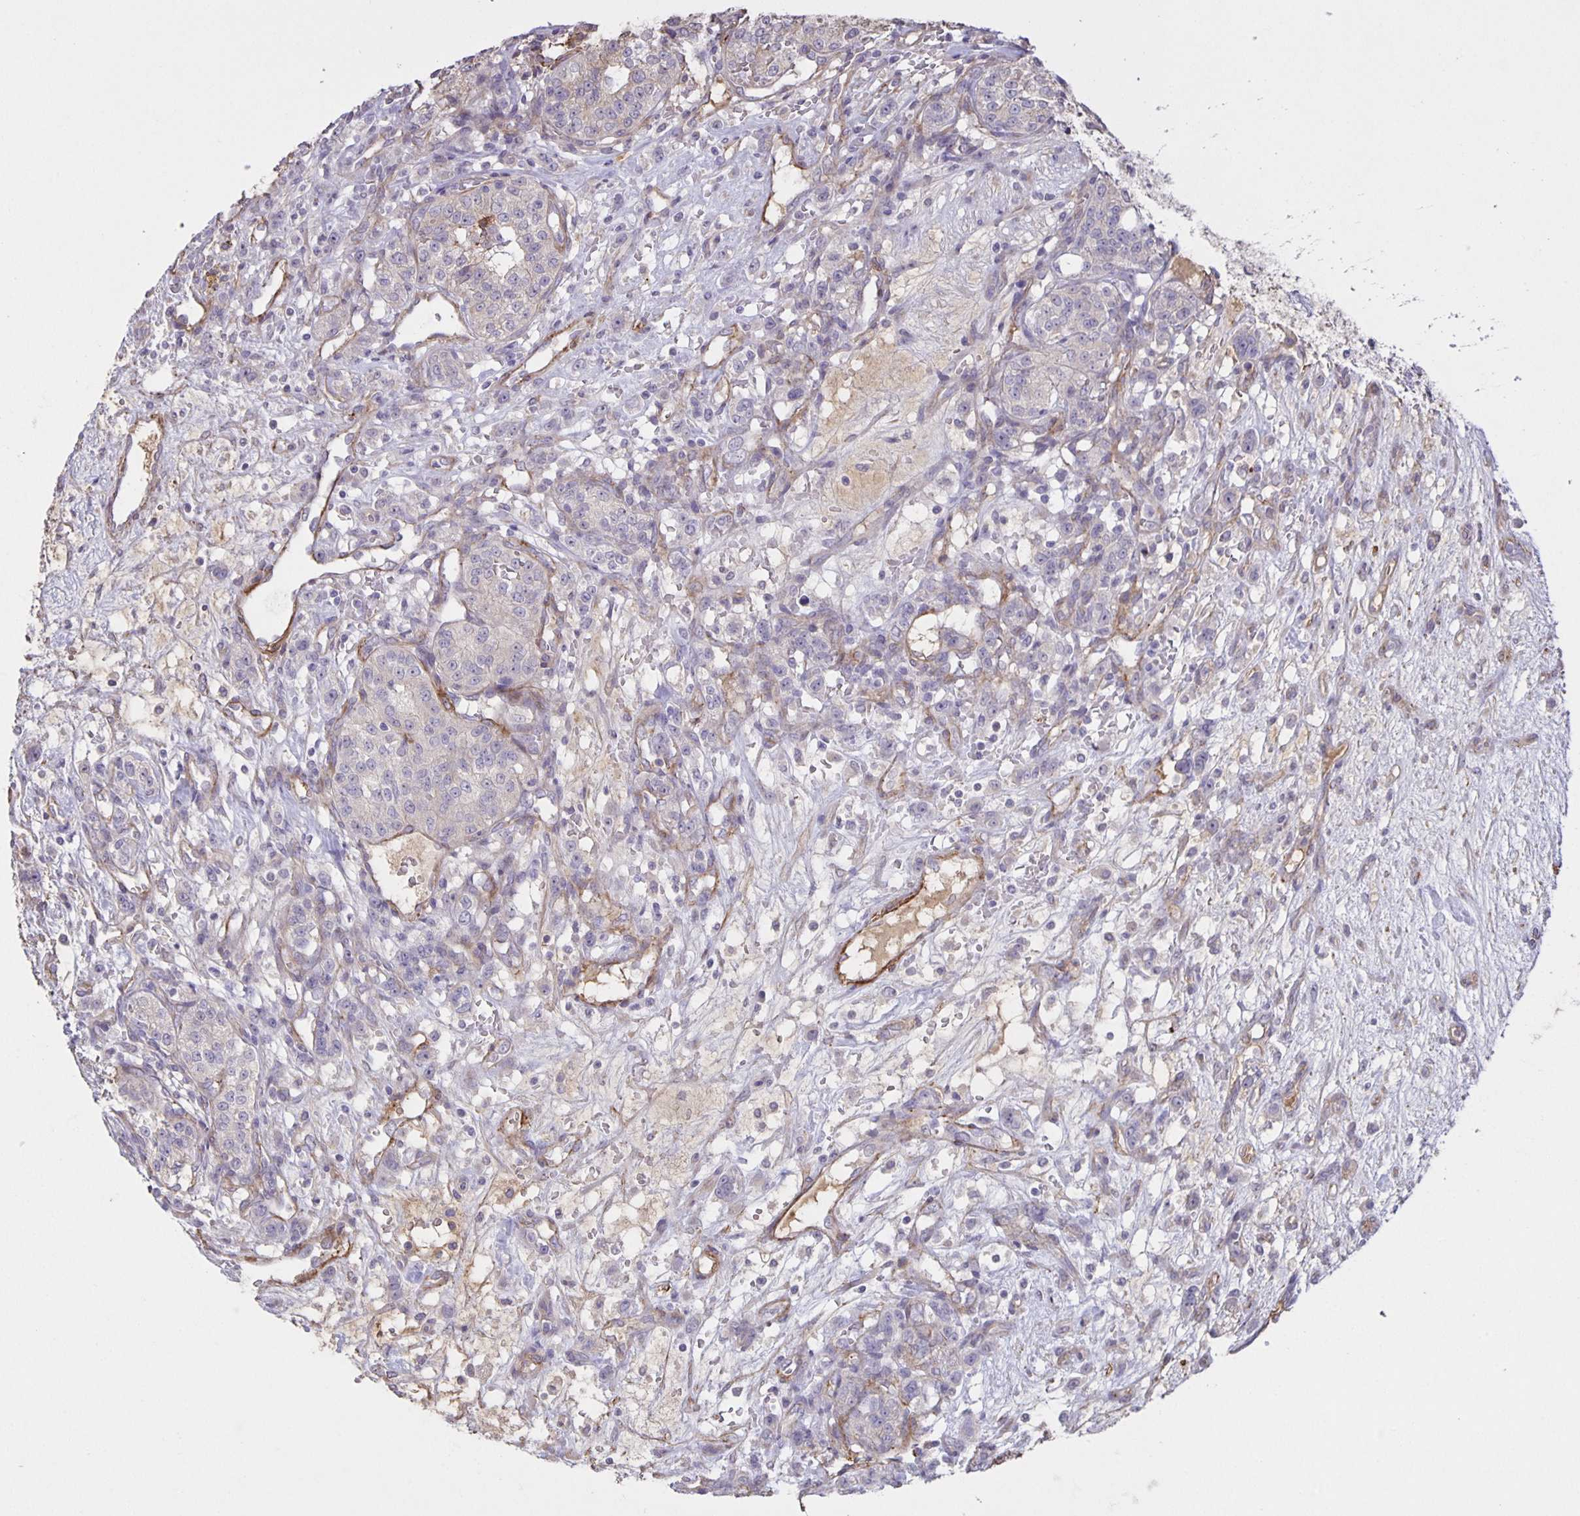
{"staining": {"intensity": "negative", "quantity": "none", "location": "none"}, "tissue": "renal cancer", "cell_type": "Tumor cells", "image_type": "cancer", "snomed": [{"axis": "morphology", "description": "Adenocarcinoma, NOS"}, {"axis": "topography", "description": "Kidney"}], "caption": "Renal cancer (adenocarcinoma) stained for a protein using IHC reveals no expression tumor cells.", "gene": "SRCIN1", "patient": {"sex": "female", "age": 63}}